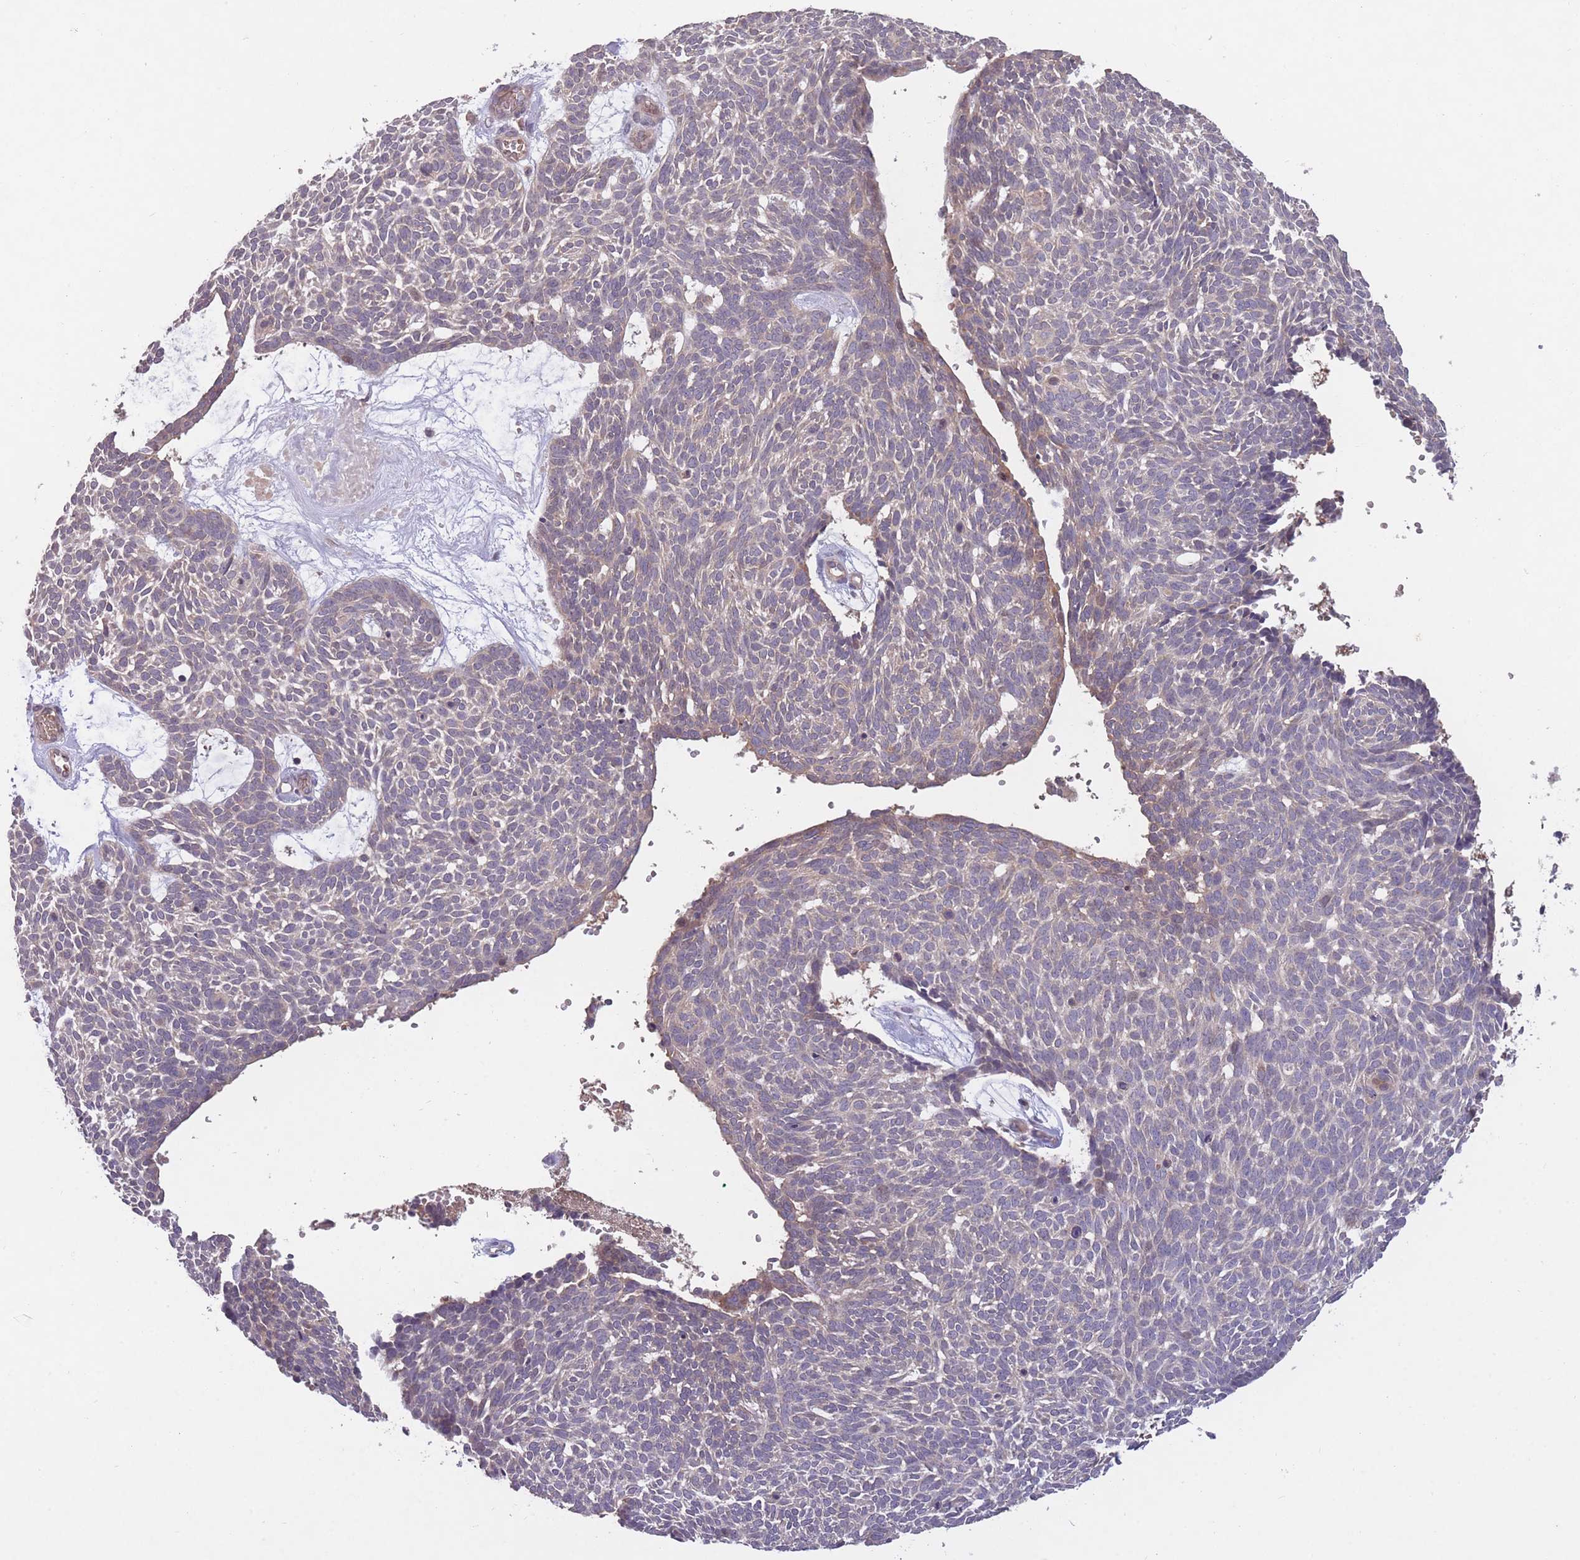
{"staining": {"intensity": "negative", "quantity": "none", "location": "none"}, "tissue": "skin cancer", "cell_type": "Tumor cells", "image_type": "cancer", "snomed": [{"axis": "morphology", "description": "Basal cell carcinoma"}, {"axis": "topography", "description": "Skin"}], "caption": "Immunohistochemistry (IHC) histopathology image of neoplastic tissue: basal cell carcinoma (skin) stained with DAB (3,3'-diaminobenzidine) shows no significant protein expression in tumor cells.", "gene": "ADCYAP1R1", "patient": {"sex": "male", "age": 61}}